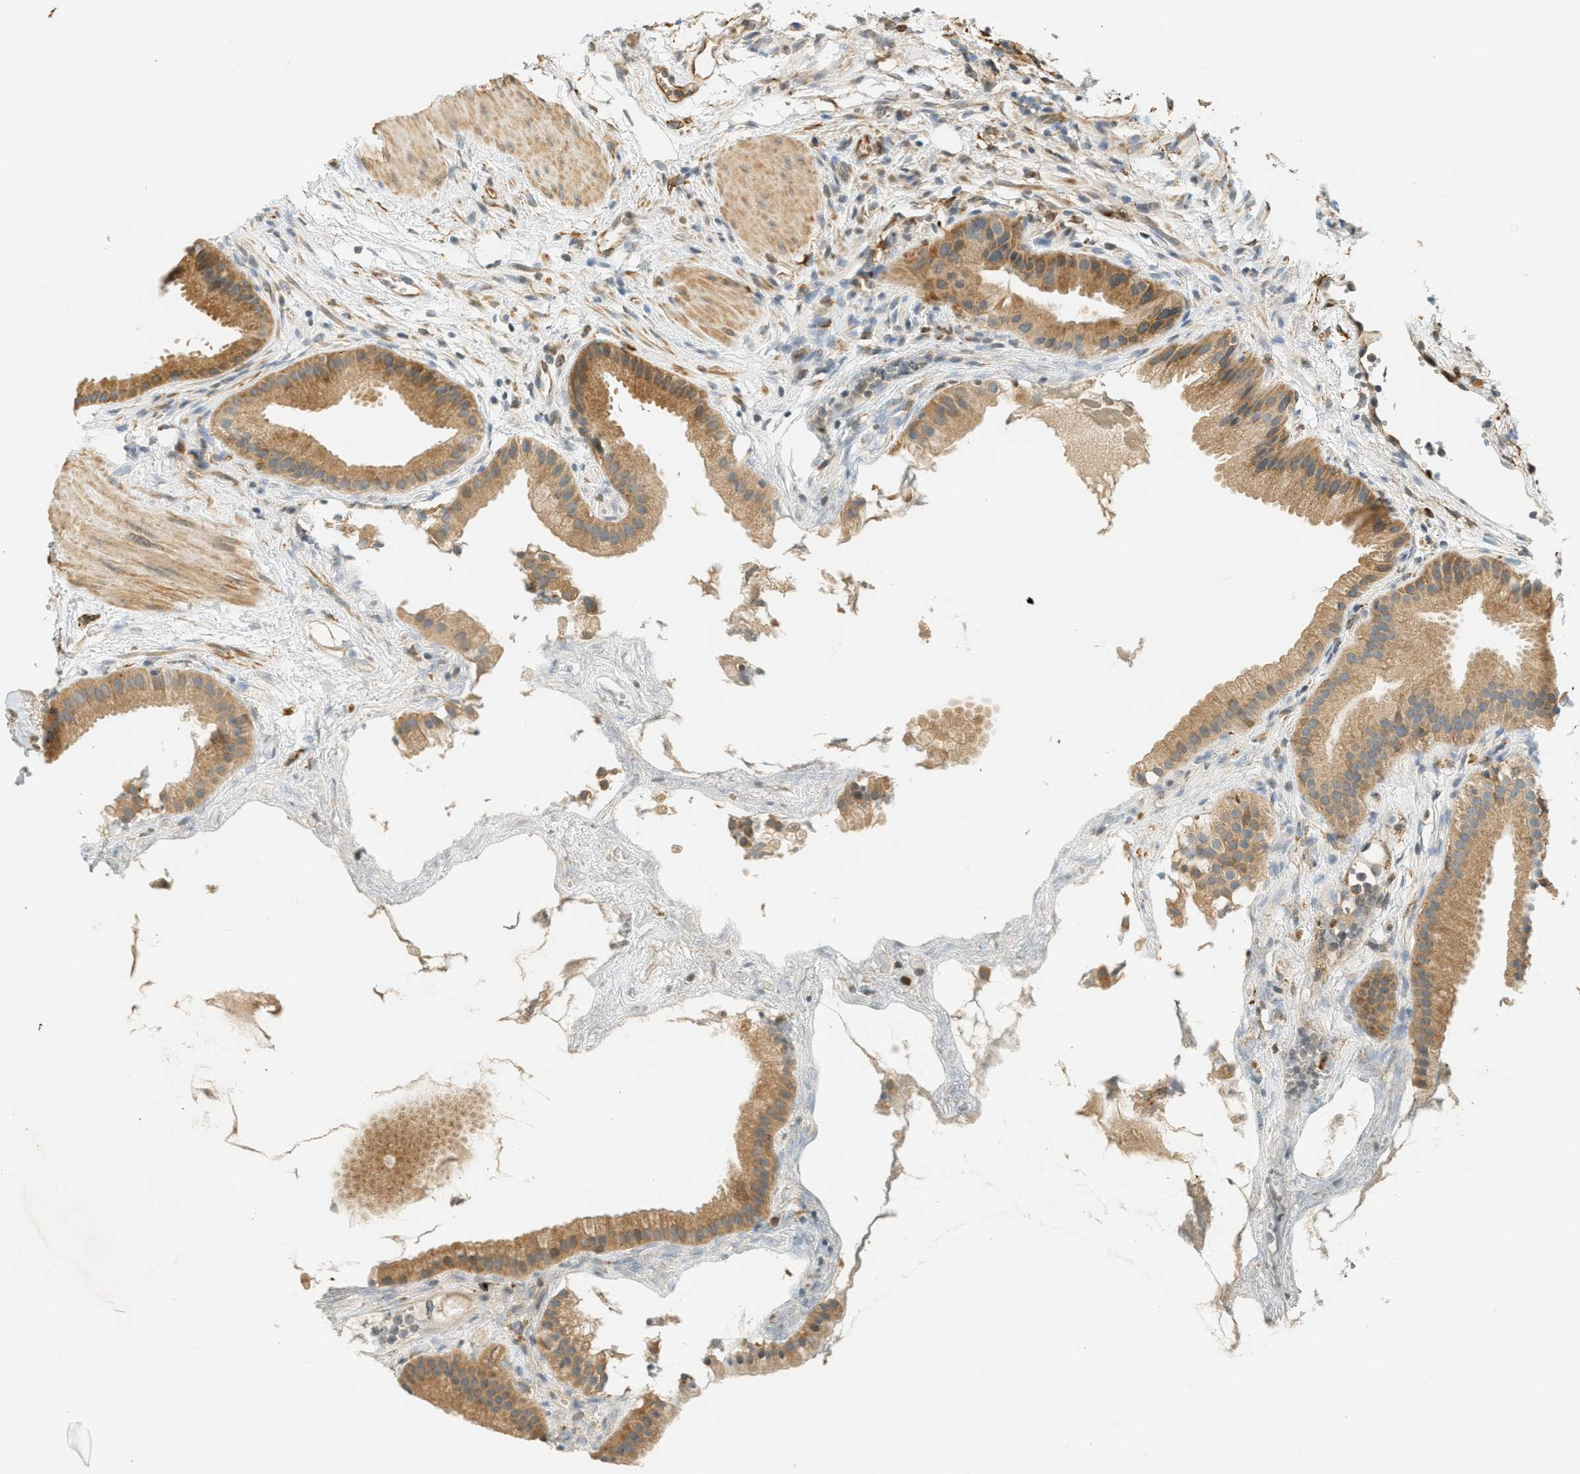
{"staining": {"intensity": "moderate", "quantity": ">75%", "location": "cytoplasmic/membranous"}, "tissue": "gallbladder", "cell_type": "Glandular cells", "image_type": "normal", "snomed": [{"axis": "morphology", "description": "Normal tissue, NOS"}, {"axis": "topography", "description": "Gallbladder"}], "caption": "This image demonstrates immunohistochemistry (IHC) staining of normal human gallbladder, with medium moderate cytoplasmic/membranous expression in about >75% of glandular cells.", "gene": "PDK1", "patient": {"sex": "female", "age": 64}}